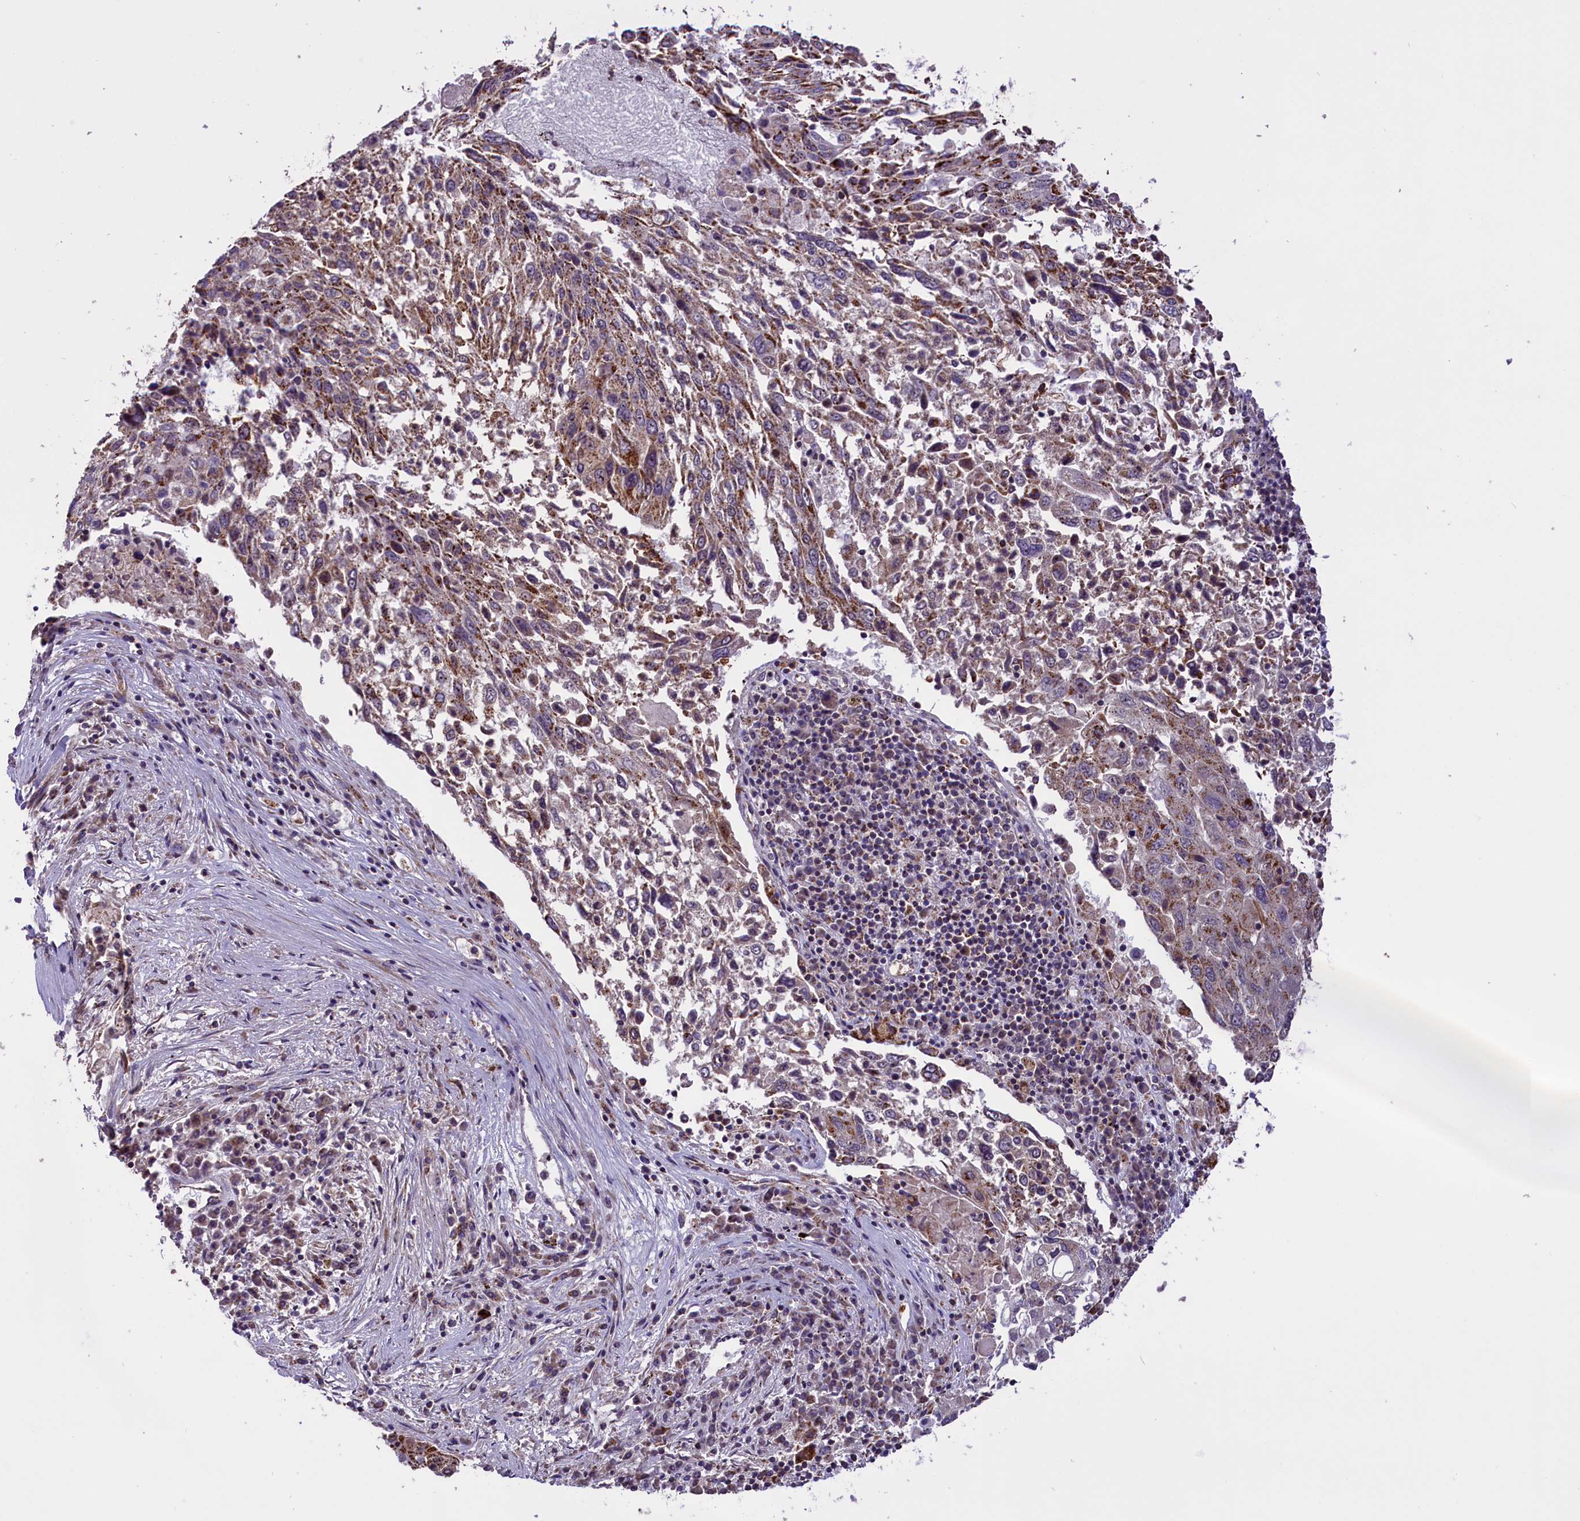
{"staining": {"intensity": "moderate", "quantity": ">75%", "location": "cytoplasmic/membranous"}, "tissue": "lung cancer", "cell_type": "Tumor cells", "image_type": "cancer", "snomed": [{"axis": "morphology", "description": "Squamous cell carcinoma, NOS"}, {"axis": "topography", "description": "Lung"}], "caption": "DAB immunohistochemical staining of human lung squamous cell carcinoma exhibits moderate cytoplasmic/membranous protein positivity in about >75% of tumor cells.", "gene": "GLRX5", "patient": {"sex": "male", "age": 65}}